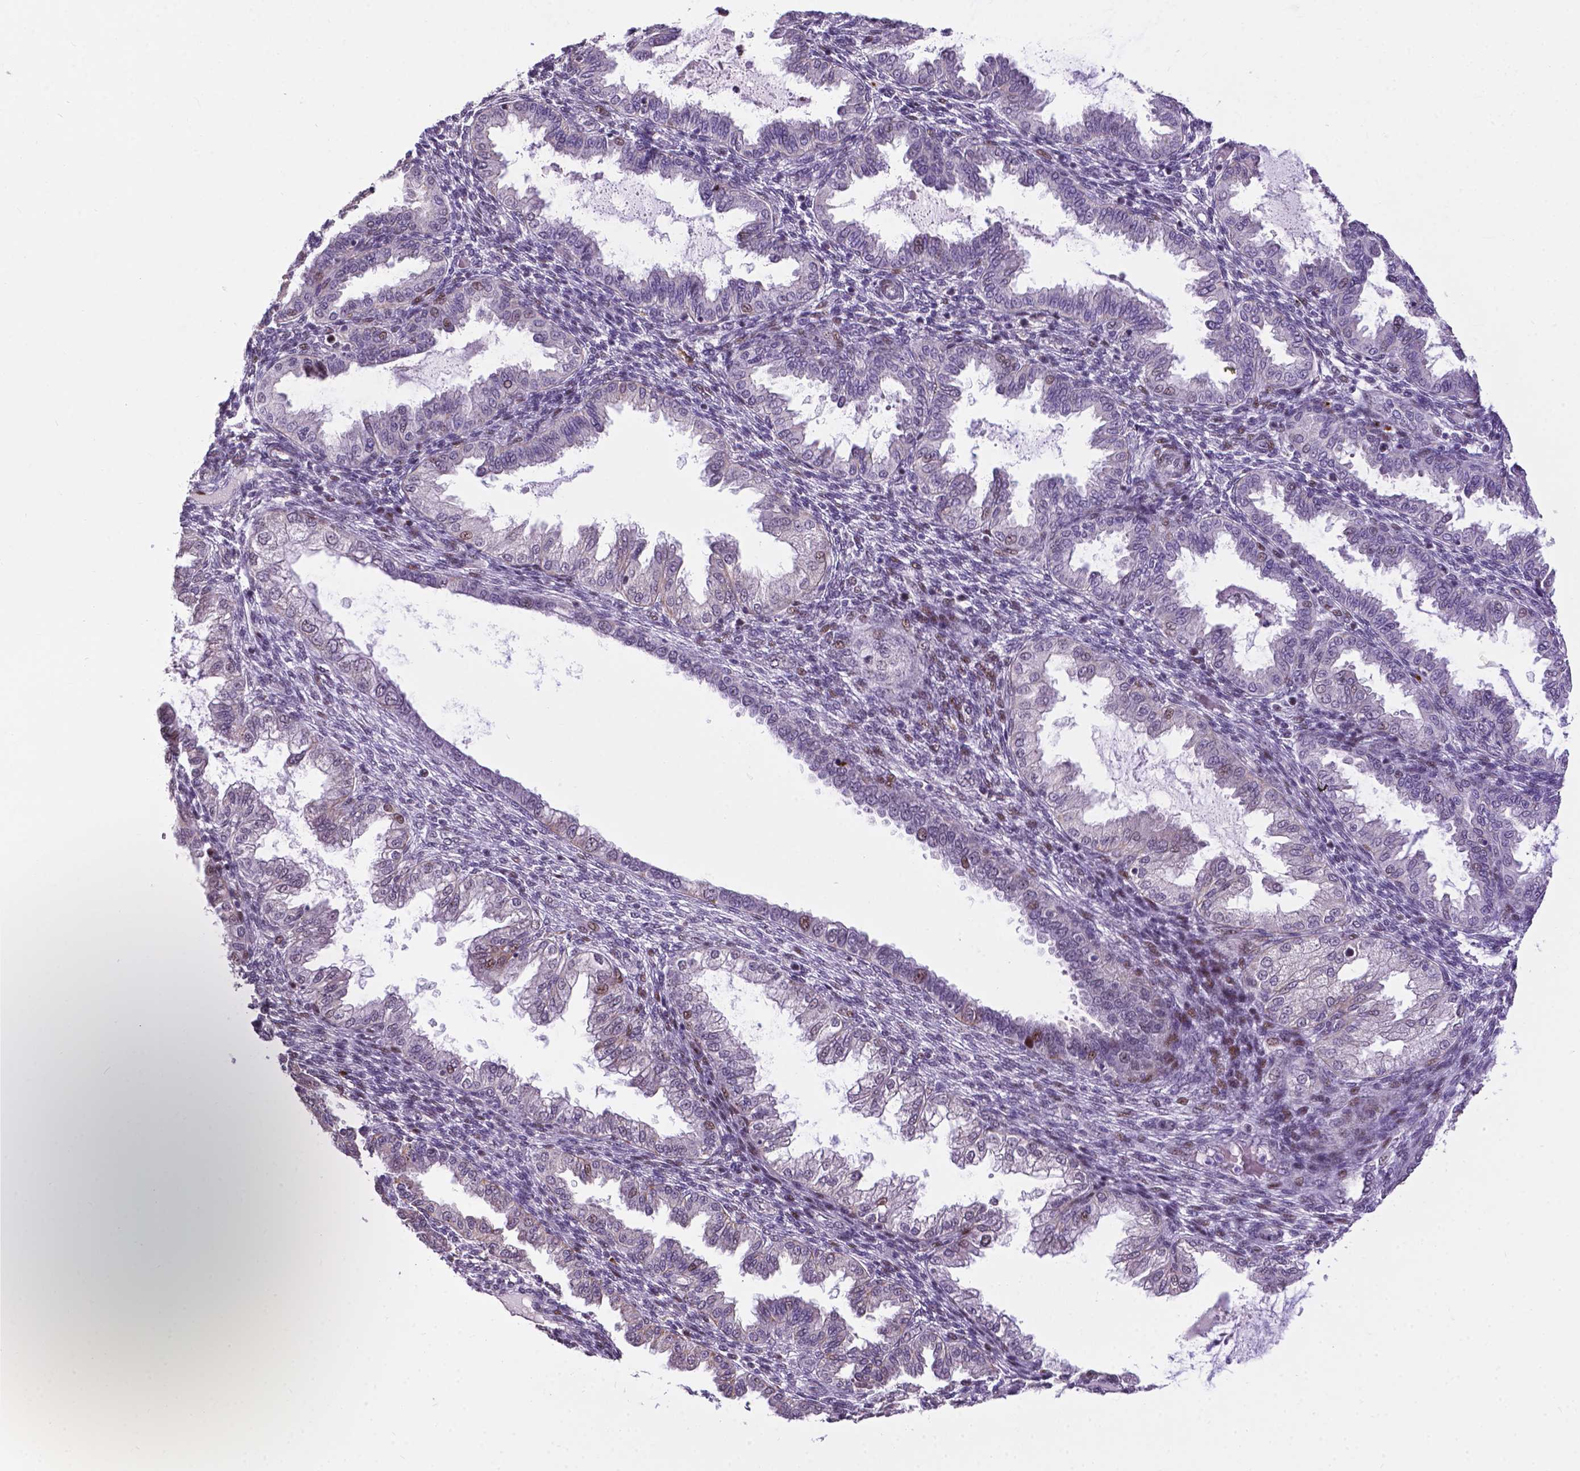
{"staining": {"intensity": "negative", "quantity": "none", "location": "none"}, "tissue": "endometrium", "cell_type": "Cells in endometrial stroma", "image_type": "normal", "snomed": [{"axis": "morphology", "description": "Normal tissue, NOS"}, {"axis": "topography", "description": "Endometrium"}], "caption": "Immunohistochemical staining of benign human endometrium reveals no significant staining in cells in endometrial stroma. The staining was performed using DAB (3,3'-diaminobenzidine) to visualize the protein expression in brown, while the nuclei were stained in blue with hematoxylin (Magnification: 20x).", "gene": "SMAD2", "patient": {"sex": "female", "age": 33}}